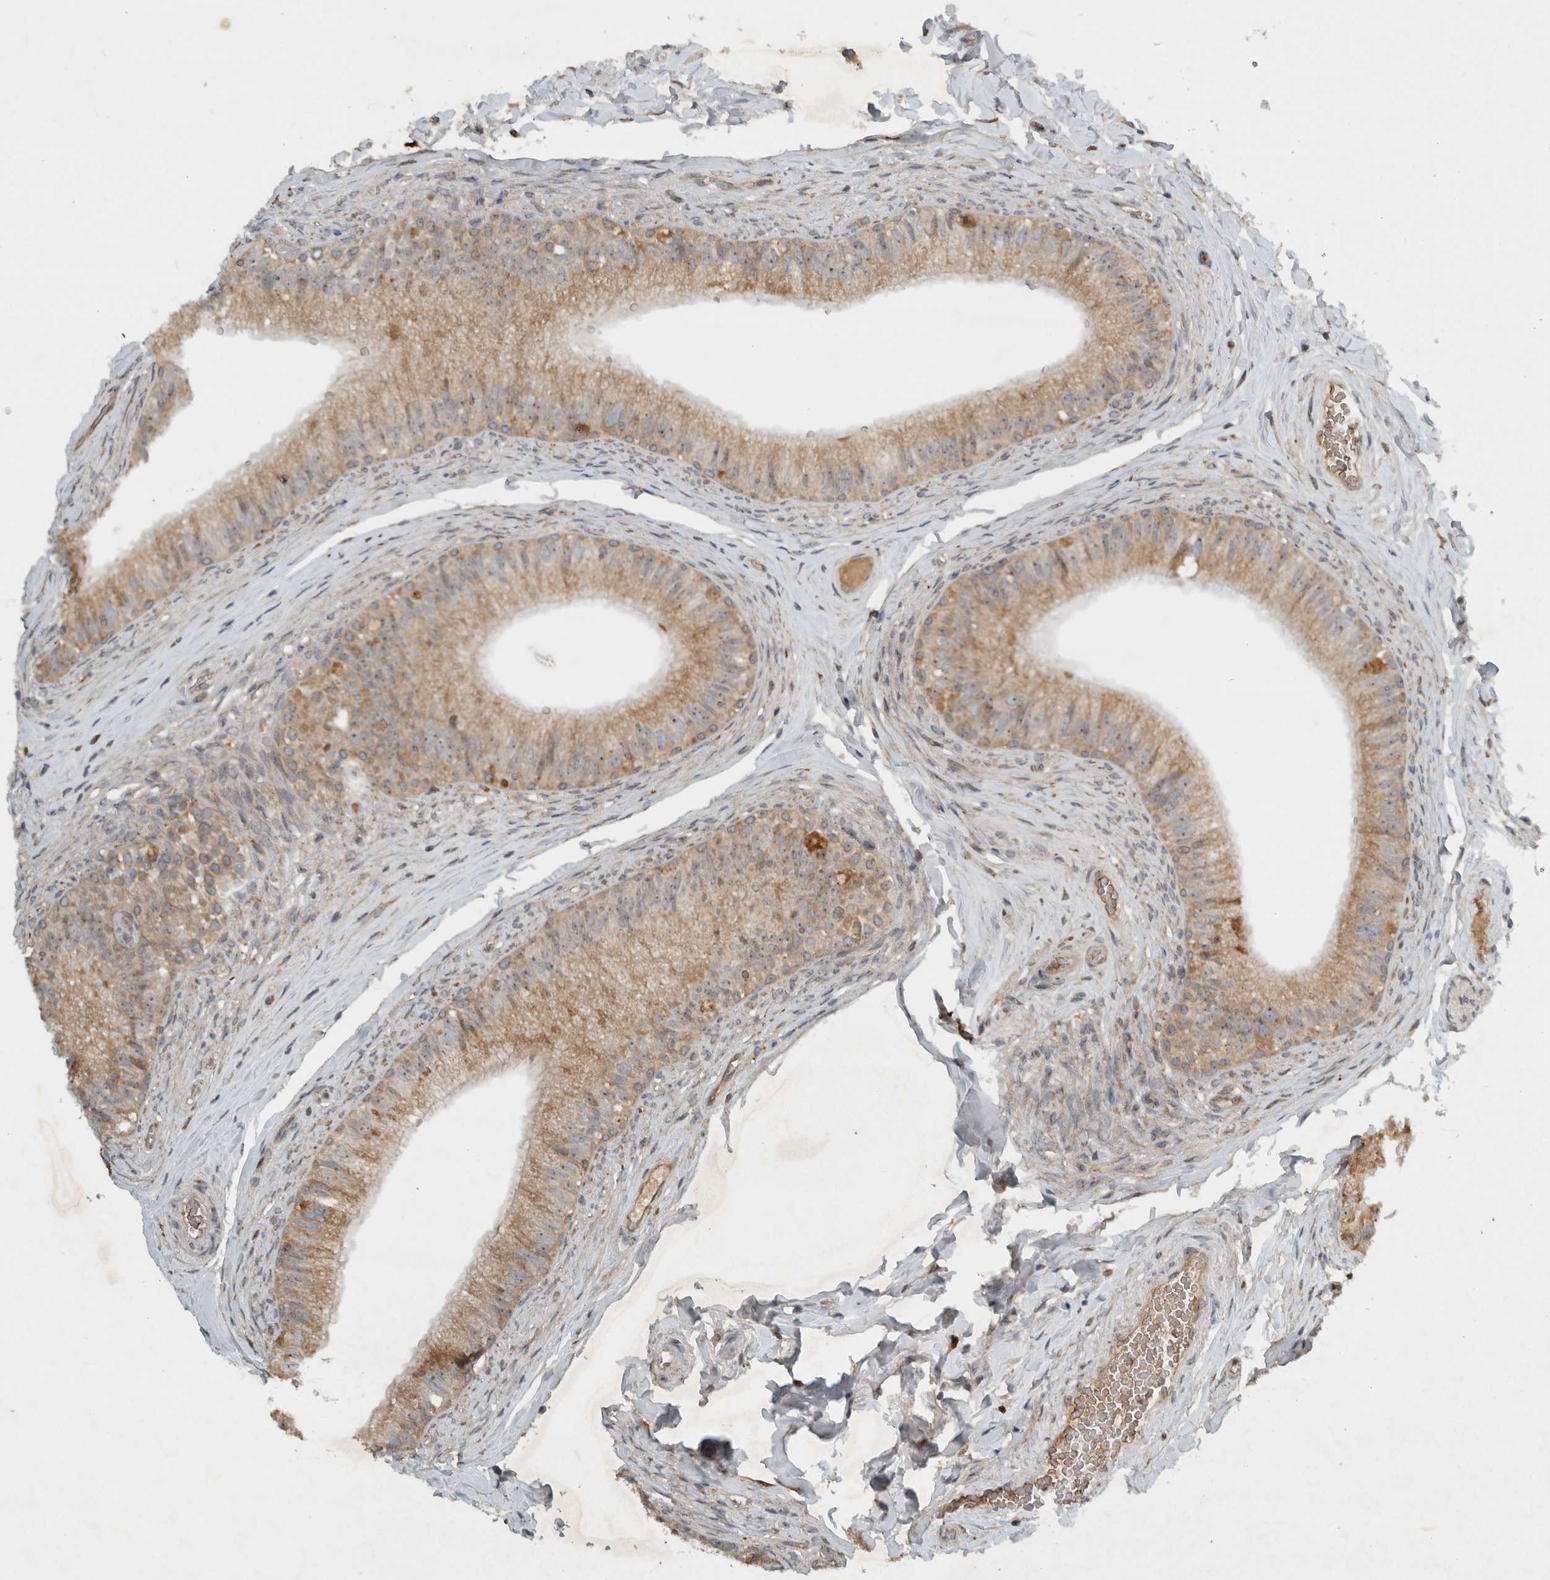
{"staining": {"intensity": "moderate", "quantity": ">75%", "location": "cytoplasmic/membranous,nuclear"}, "tissue": "epididymis", "cell_type": "Glandular cells", "image_type": "normal", "snomed": [{"axis": "morphology", "description": "Normal tissue, NOS"}, {"axis": "topography", "description": "Epididymis"}], "caption": "Immunohistochemistry (IHC) histopathology image of normal epididymis stained for a protein (brown), which displays medium levels of moderate cytoplasmic/membranous,nuclear positivity in about >75% of glandular cells.", "gene": "GPR137B", "patient": {"sex": "male", "age": 49}}